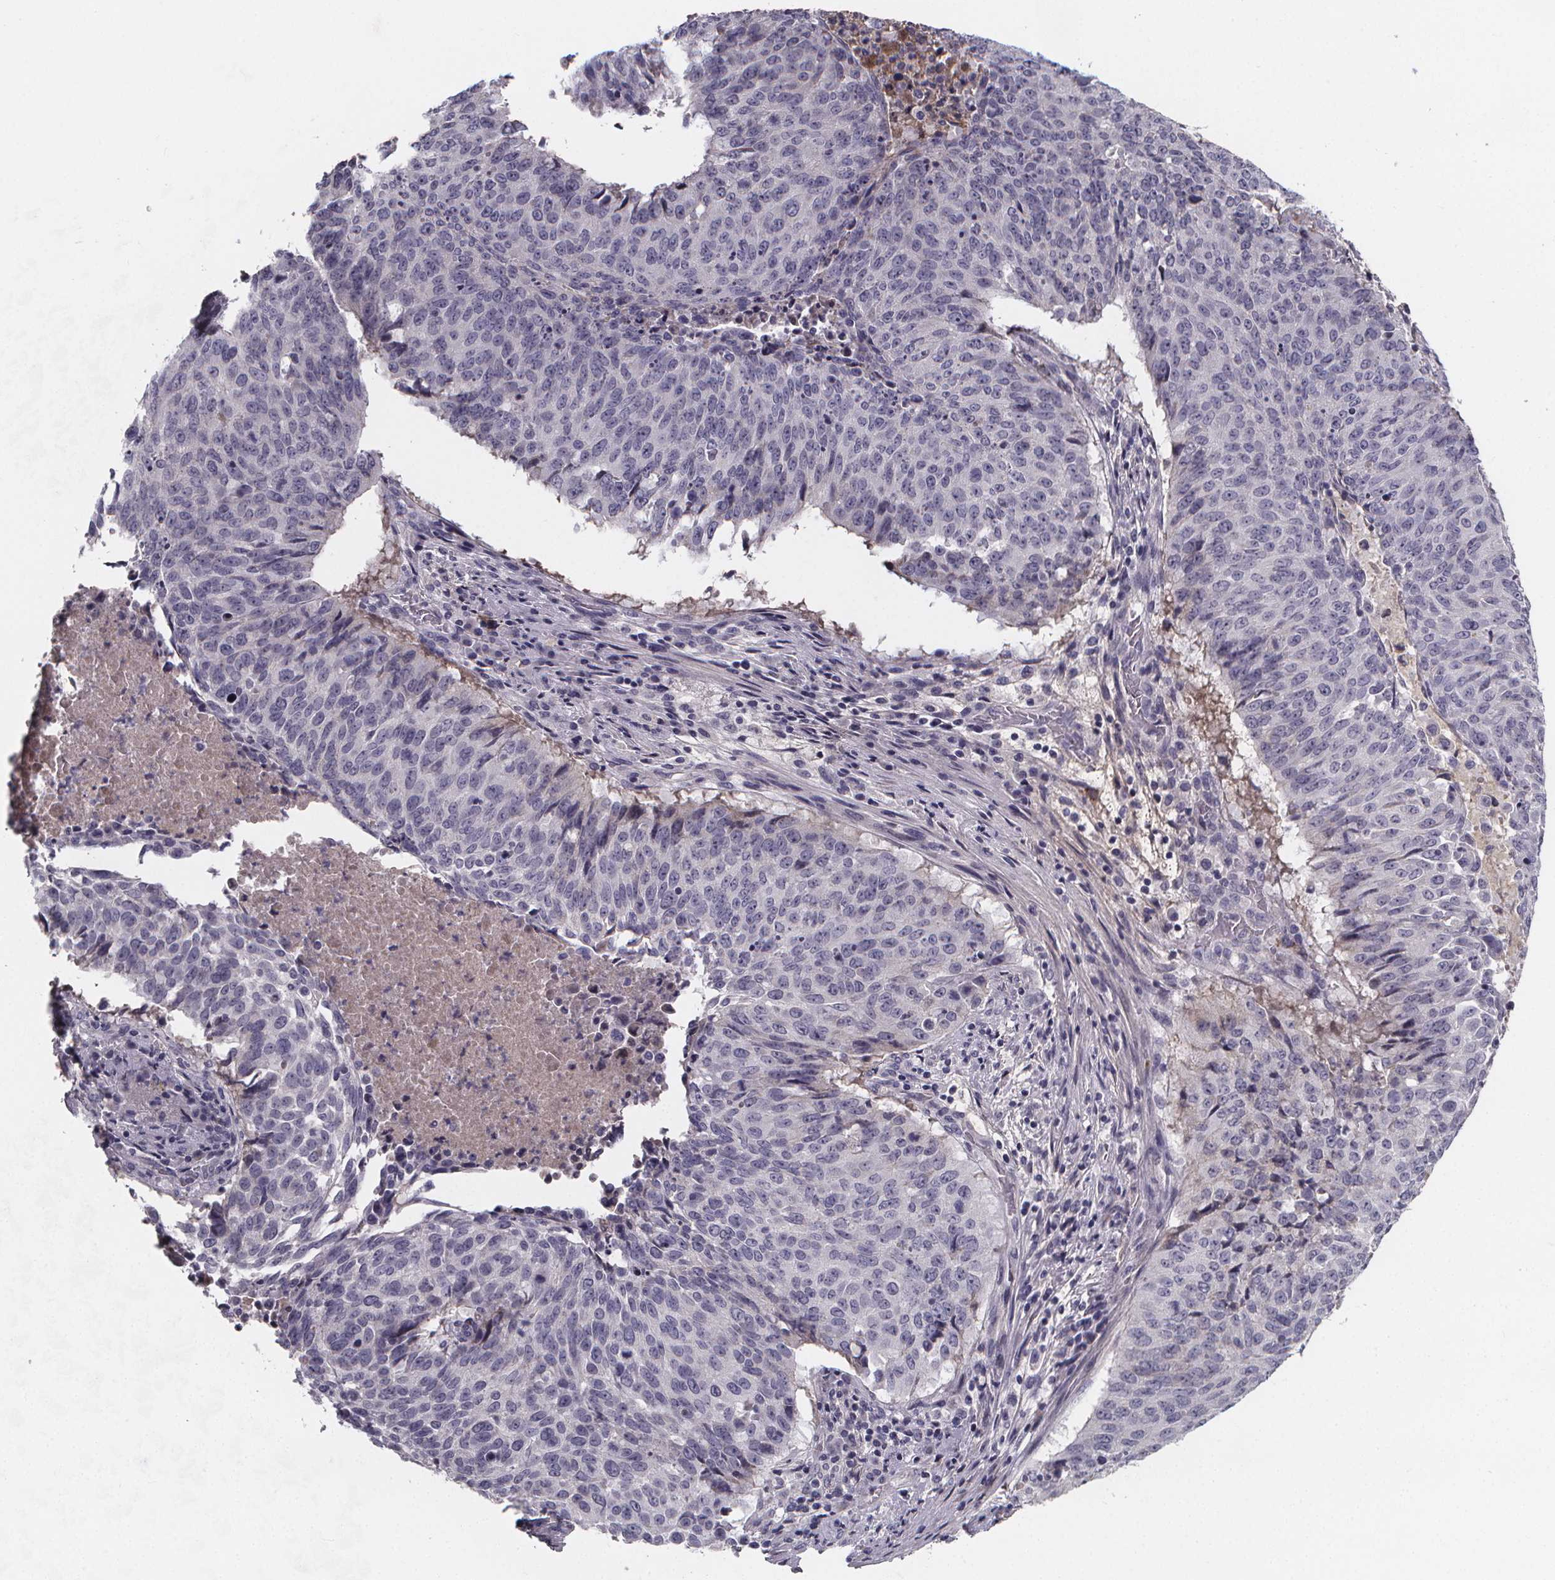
{"staining": {"intensity": "negative", "quantity": "none", "location": "none"}, "tissue": "lung cancer", "cell_type": "Tumor cells", "image_type": "cancer", "snomed": [{"axis": "morphology", "description": "Normal tissue, NOS"}, {"axis": "morphology", "description": "Squamous cell carcinoma, NOS"}, {"axis": "topography", "description": "Bronchus"}, {"axis": "topography", "description": "Lung"}], "caption": "Lung squamous cell carcinoma stained for a protein using IHC reveals no staining tumor cells.", "gene": "AGT", "patient": {"sex": "male", "age": 64}}